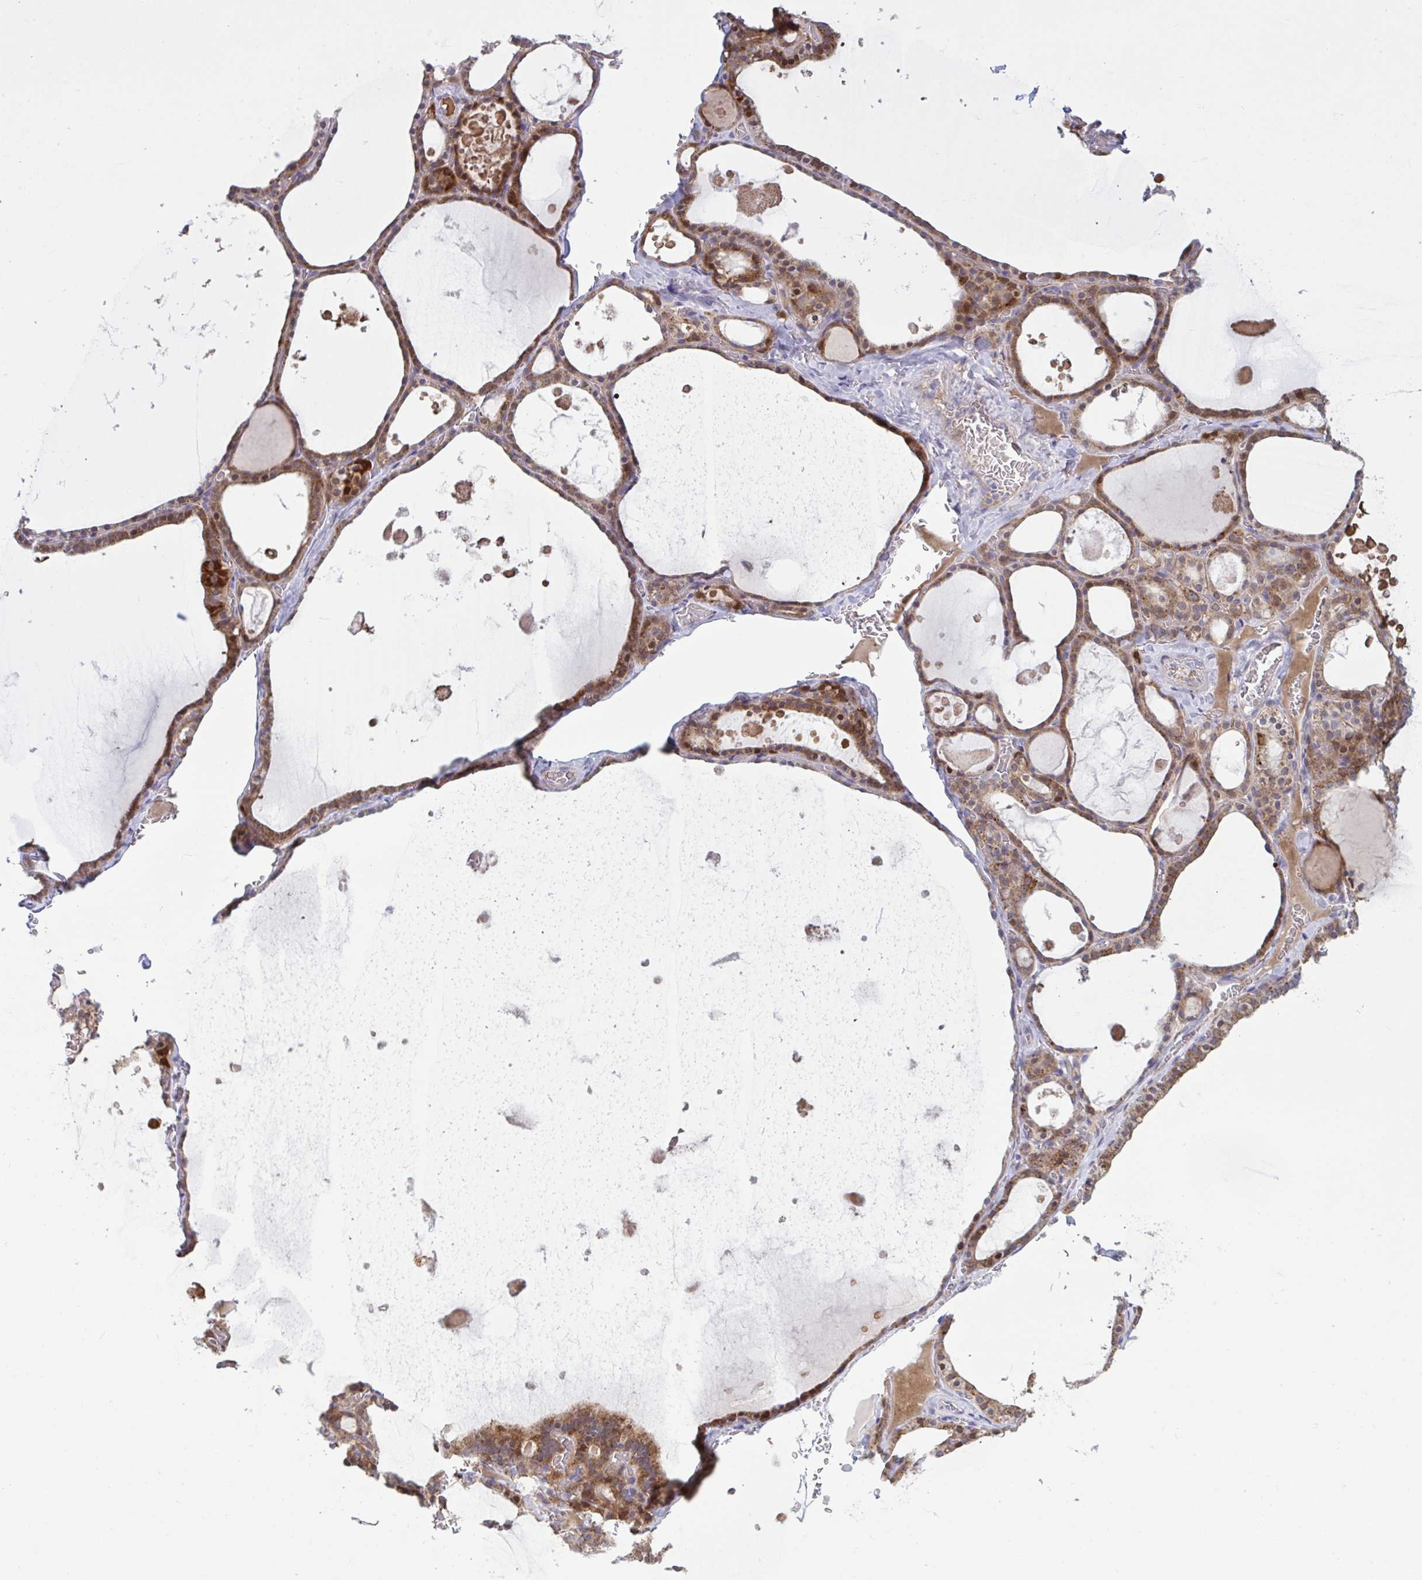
{"staining": {"intensity": "moderate", "quantity": ">75%", "location": "cytoplasmic/membranous"}, "tissue": "thyroid gland", "cell_type": "Glandular cells", "image_type": "normal", "snomed": [{"axis": "morphology", "description": "Normal tissue, NOS"}, {"axis": "topography", "description": "Thyroid gland"}], "caption": "Thyroid gland stained with DAB (3,3'-diaminobenzidine) immunohistochemistry reveals medium levels of moderate cytoplasmic/membranous expression in approximately >75% of glandular cells.", "gene": "VWC2", "patient": {"sex": "male", "age": 56}}